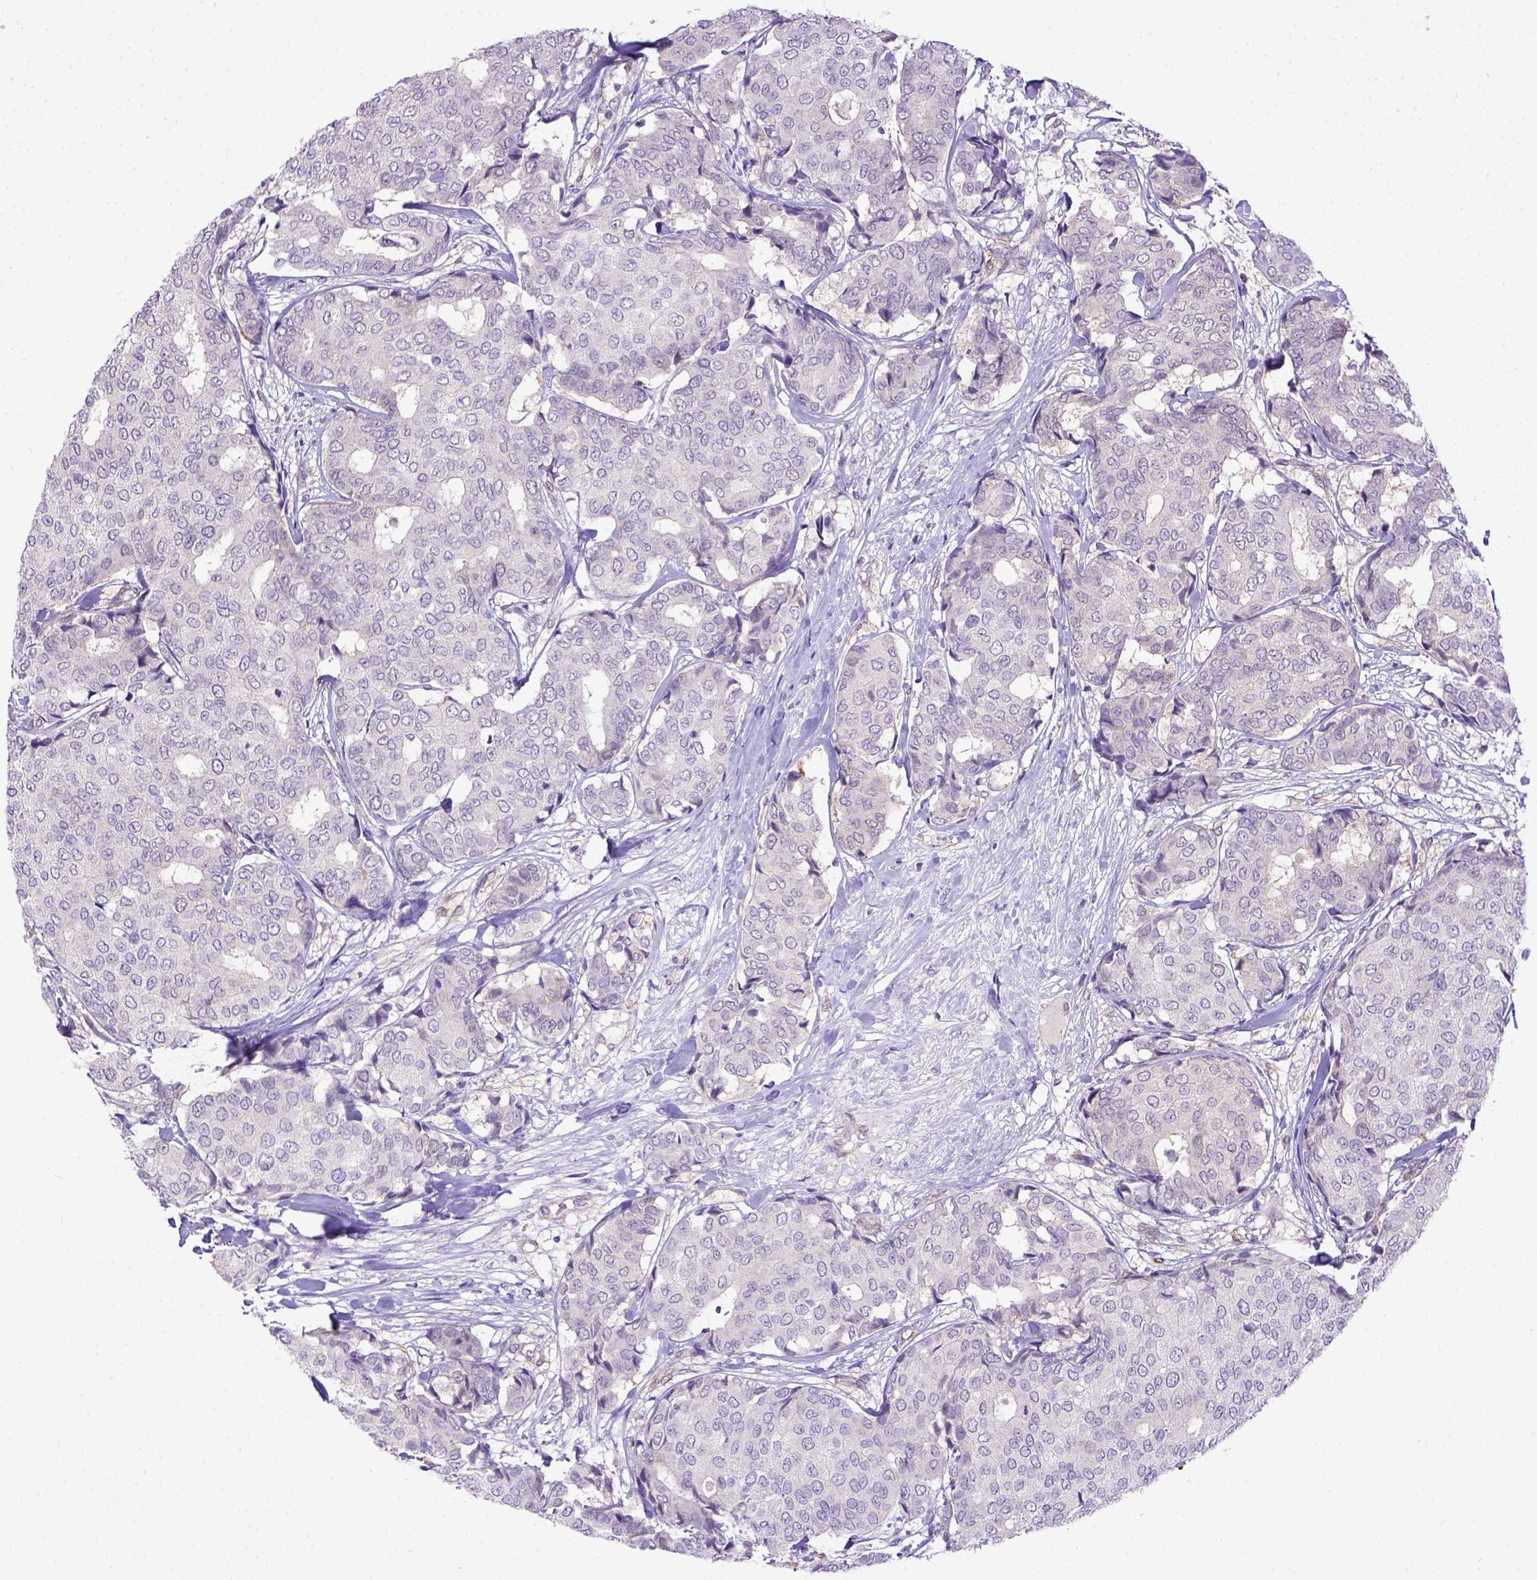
{"staining": {"intensity": "negative", "quantity": "none", "location": "none"}, "tissue": "breast cancer", "cell_type": "Tumor cells", "image_type": "cancer", "snomed": [{"axis": "morphology", "description": "Duct carcinoma"}, {"axis": "topography", "description": "Breast"}], "caption": "Breast cancer was stained to show a protein in brown. There is no significant staining in tumor cells.", "gene": "BTN1A1", "patient": {"sex": "female", "age": 75}}